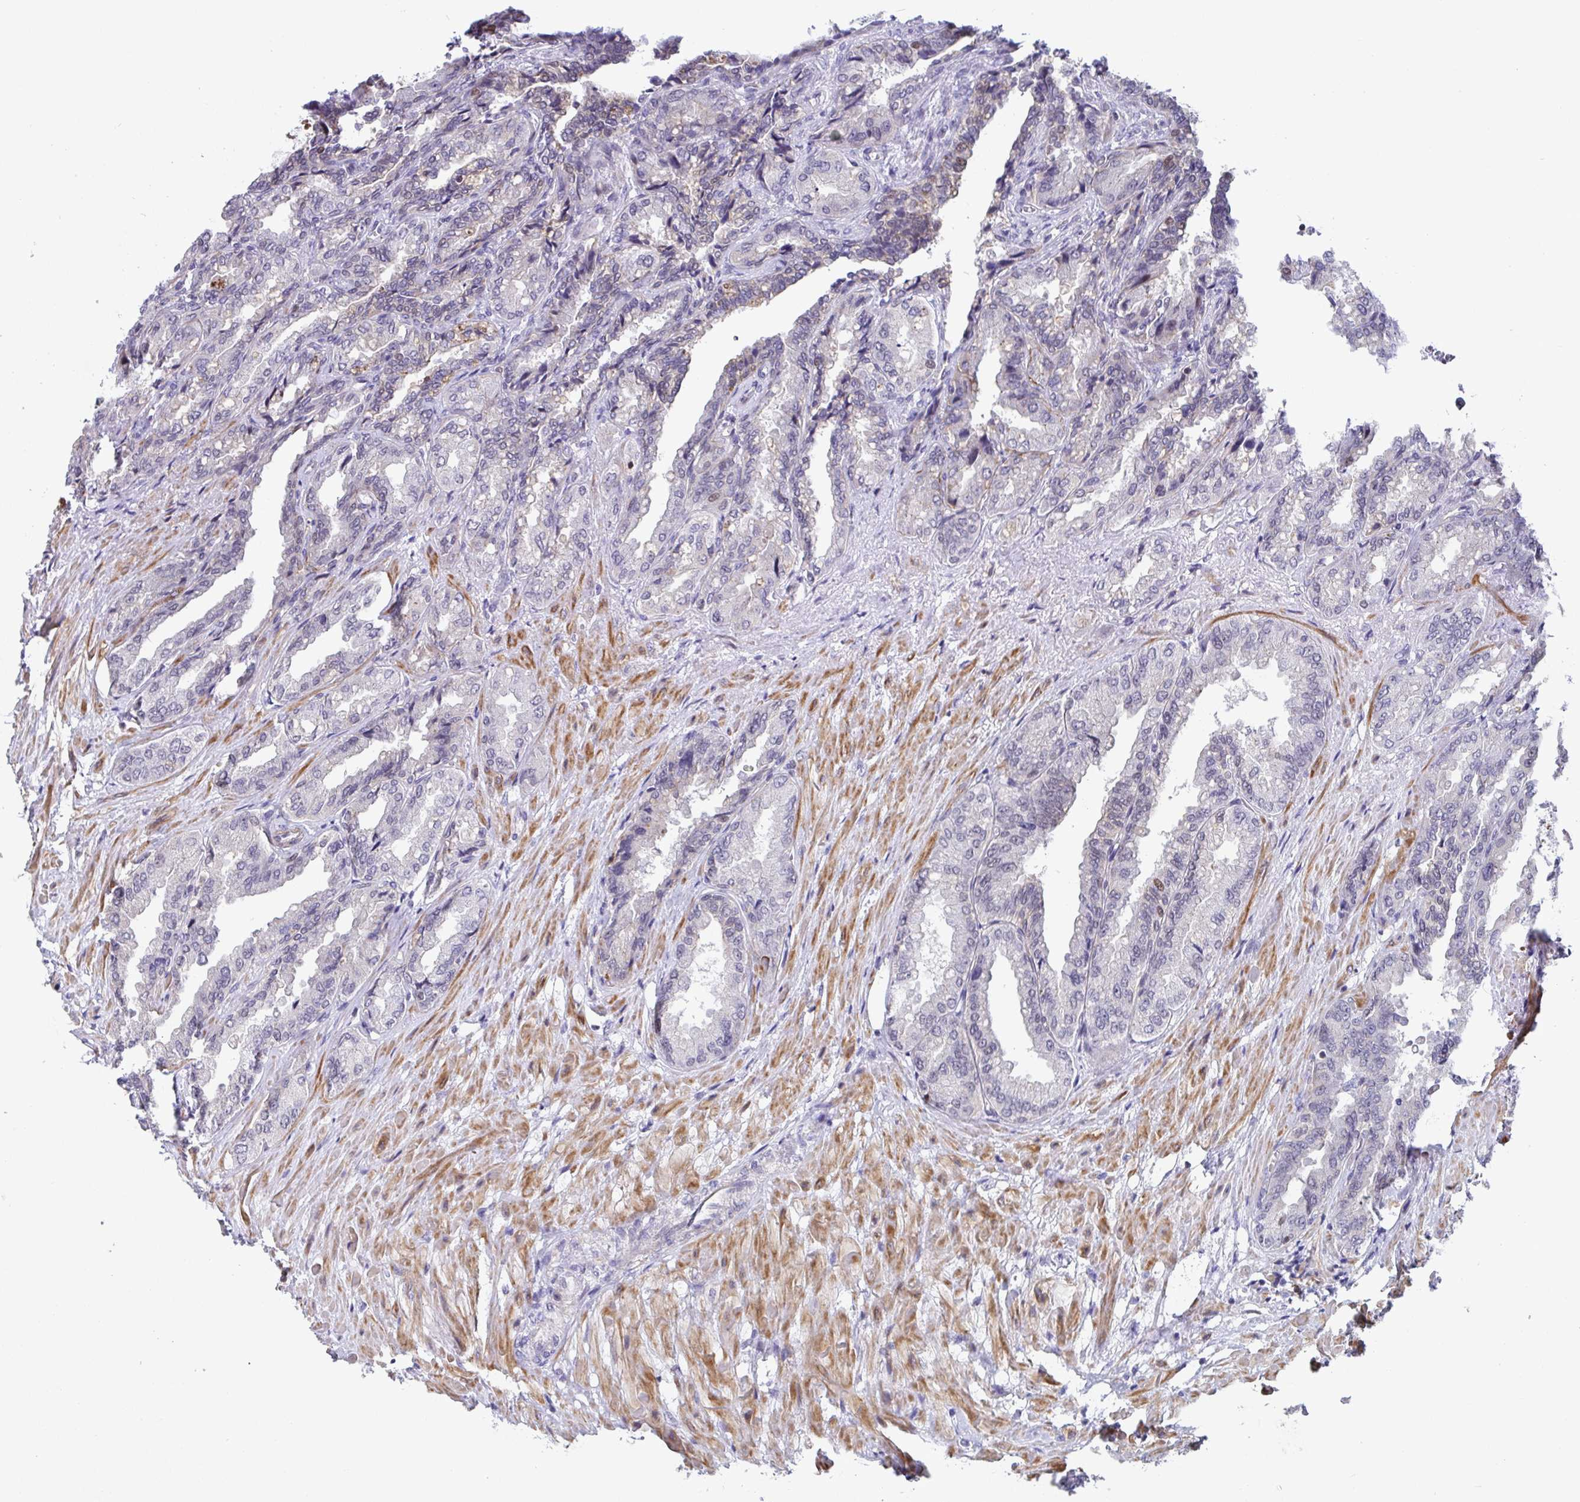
{"staining": {"intensity": "moderate", "quantity": "25%-75%", "location": "cytoplasmic/membranous,nuclear"}, "tissue": "seminal vesicle", "cell_type": "Glandular cells", "image_type": "normal", "snomed": [{"axis": "morphology", "description": "Normal tissue, NOS"}, {"axis": "topography", "description": "Seminal veicle"}], "caption": "IHC histopathology image of benign seminal vesicle stained for a protein (brown), which displays medium levels of moderate cytoplasmic/membranous,nuclear expression in approximately 25%-75% of glandular cells.", "gene": "WDR72", "patient": {"sex": "male", "age": 68}}